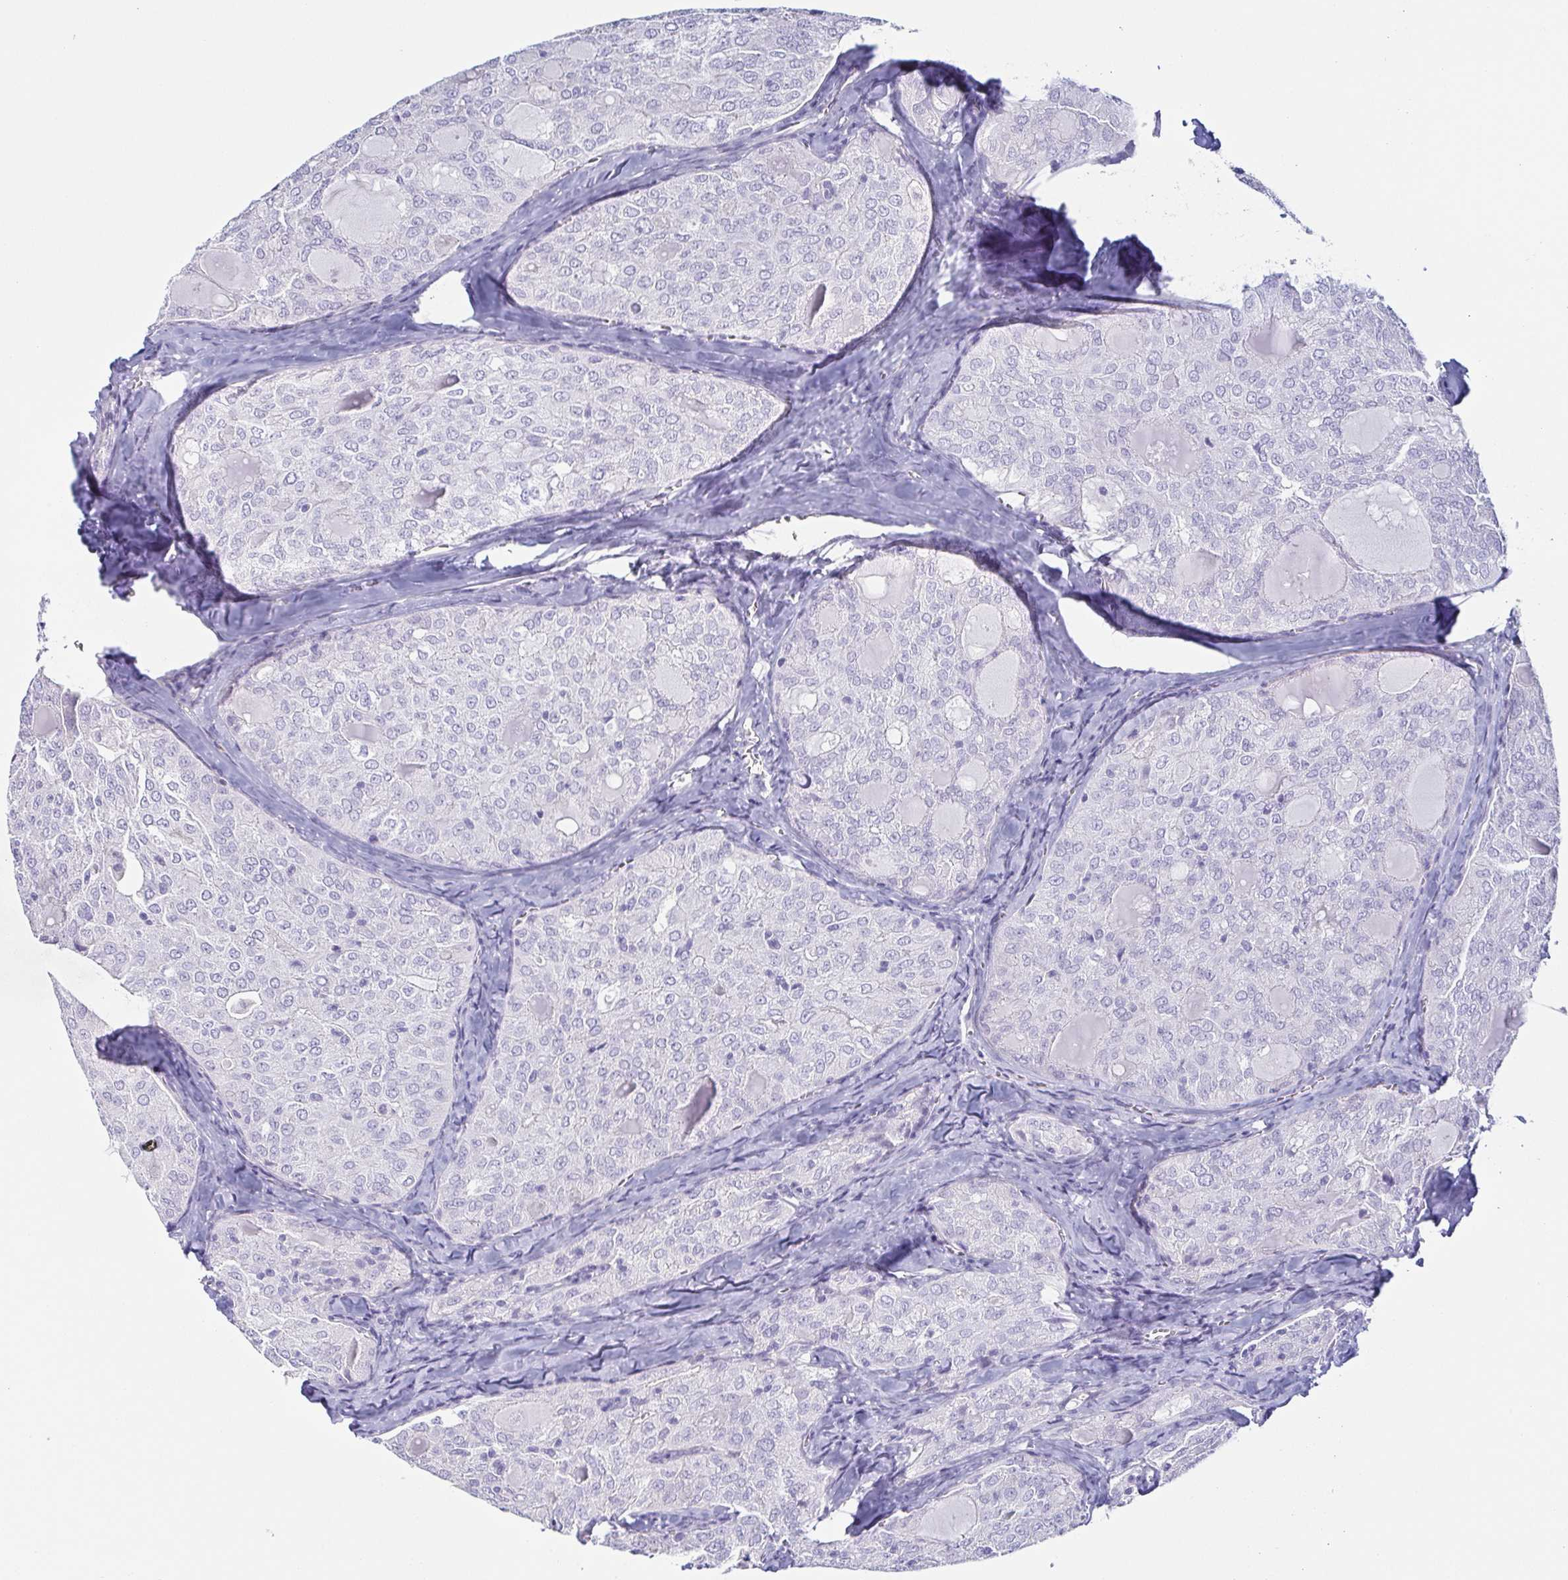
{"staining": {"intensity": "negative", "quantity": "none", "location": "none"}, "tissue": "thyroid cancer", "cell_type": "Tumor cells", "image_type": "cancer", "snomed": [{"axis": "morphology", "description": "Follicular adenoma carcinoma, NOS"}, {"axis": "topography", "description": "Thyroid gland"}], "caption": "Photomicrograph shows no significant protein positivity in tumor cells of follicular adenoma carcinoma (thyroid).", "gene": "PRR4", "patient": {"sex": "male", "age": 75}}